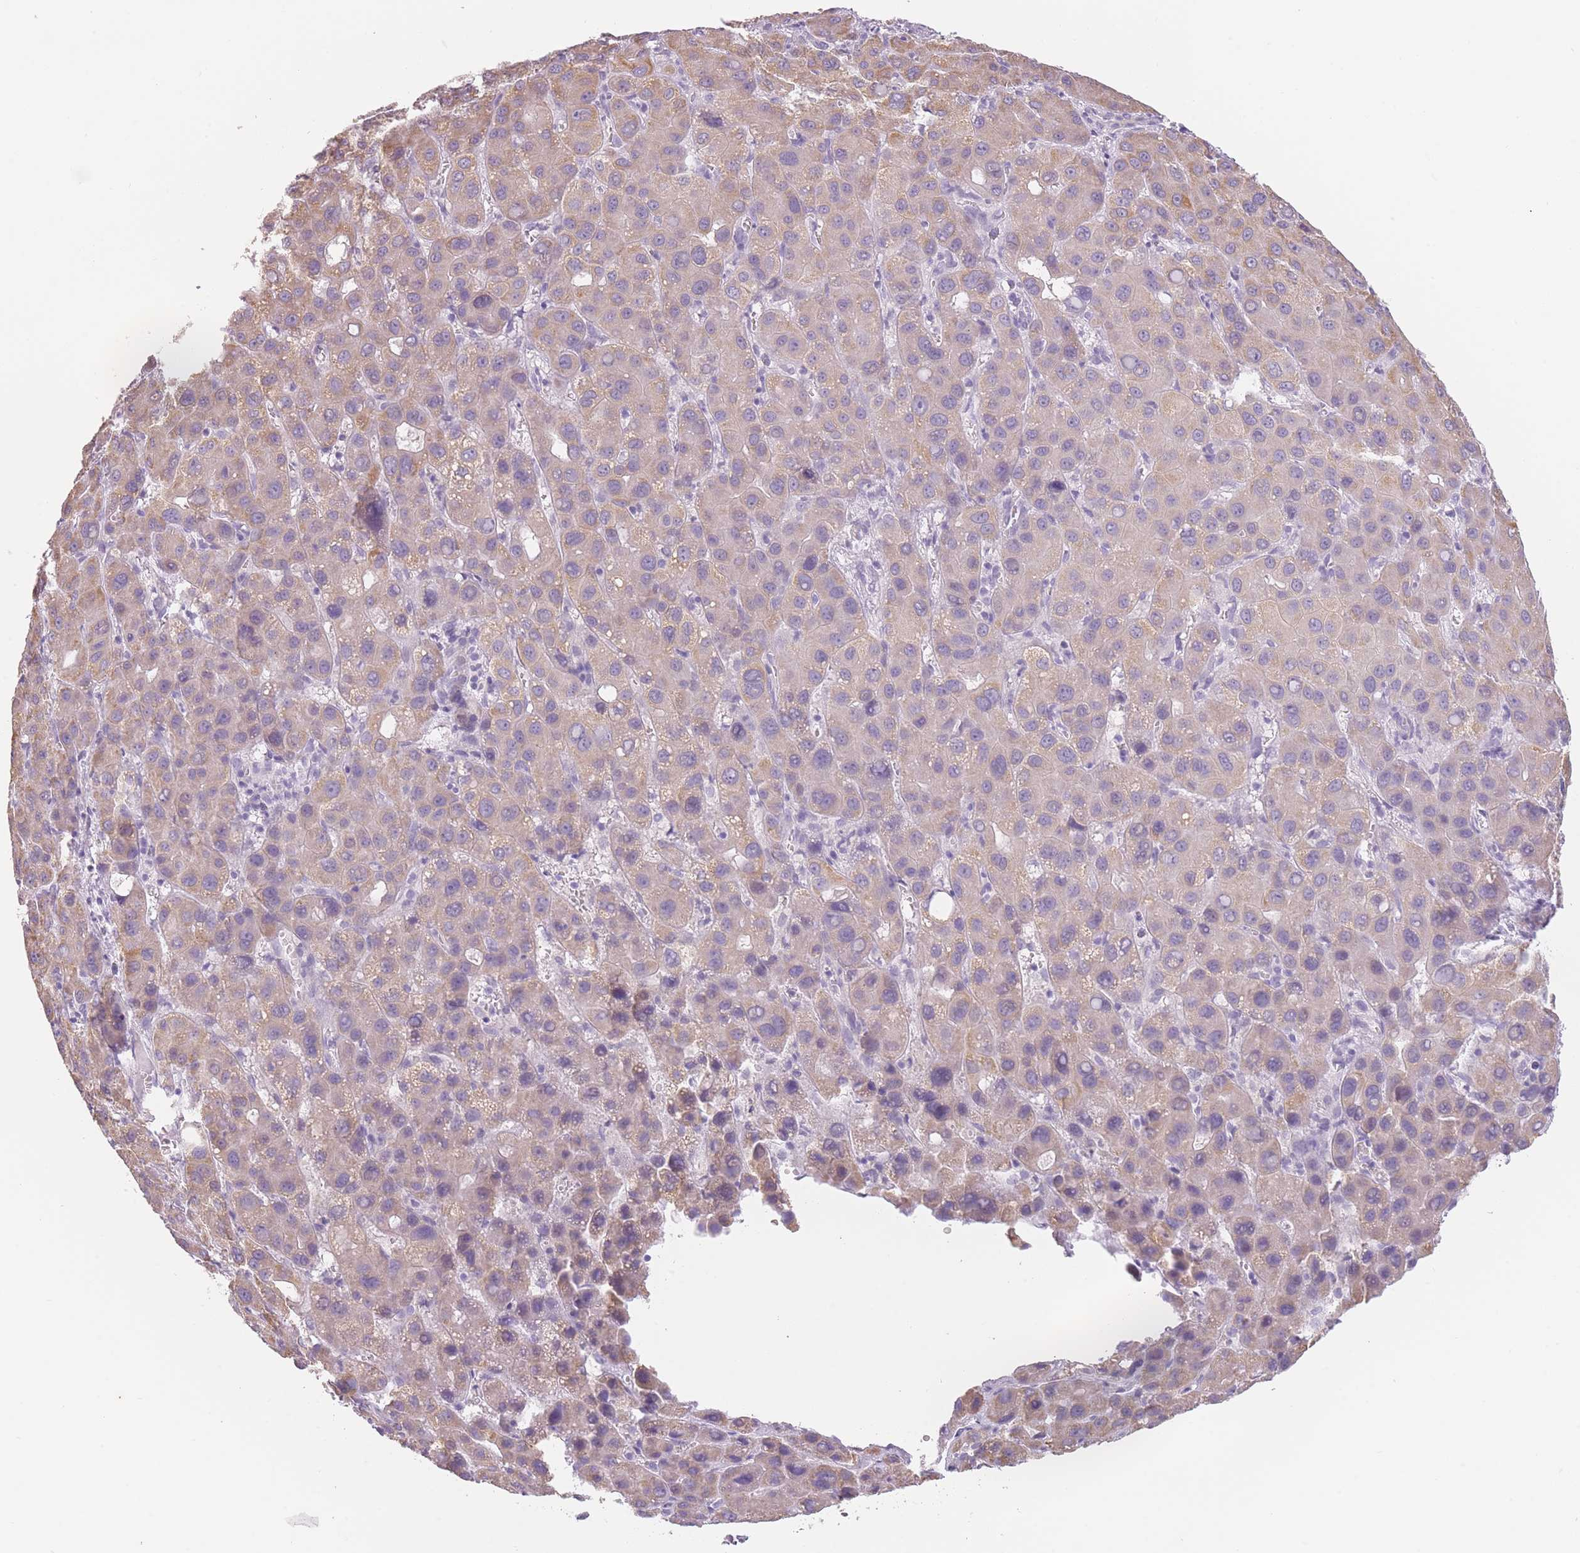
{"staining": {"intensity": "moderate", "quantity": "25%-75%", "location": "cytoplasmic/membranous"}, "tissue": "liver cancer", "cell_type": "Tumor cells", "image_type": "cancer", "snomed": [{"axis": "morphology", "description": "Carcinoma, Hepatocellular, NOS"}, {"axis": "topography", "description": "Liver"}], "caption": "Brown immunohistochemical staining in human liver cancer (hepatocellular carcinoma) exhibits moderate cytoplasmic/membranous staining in approximately 25%-75% of tumor cells.", "gene": "TMEM236", "patient": {"sex": "male", "age": 55}}